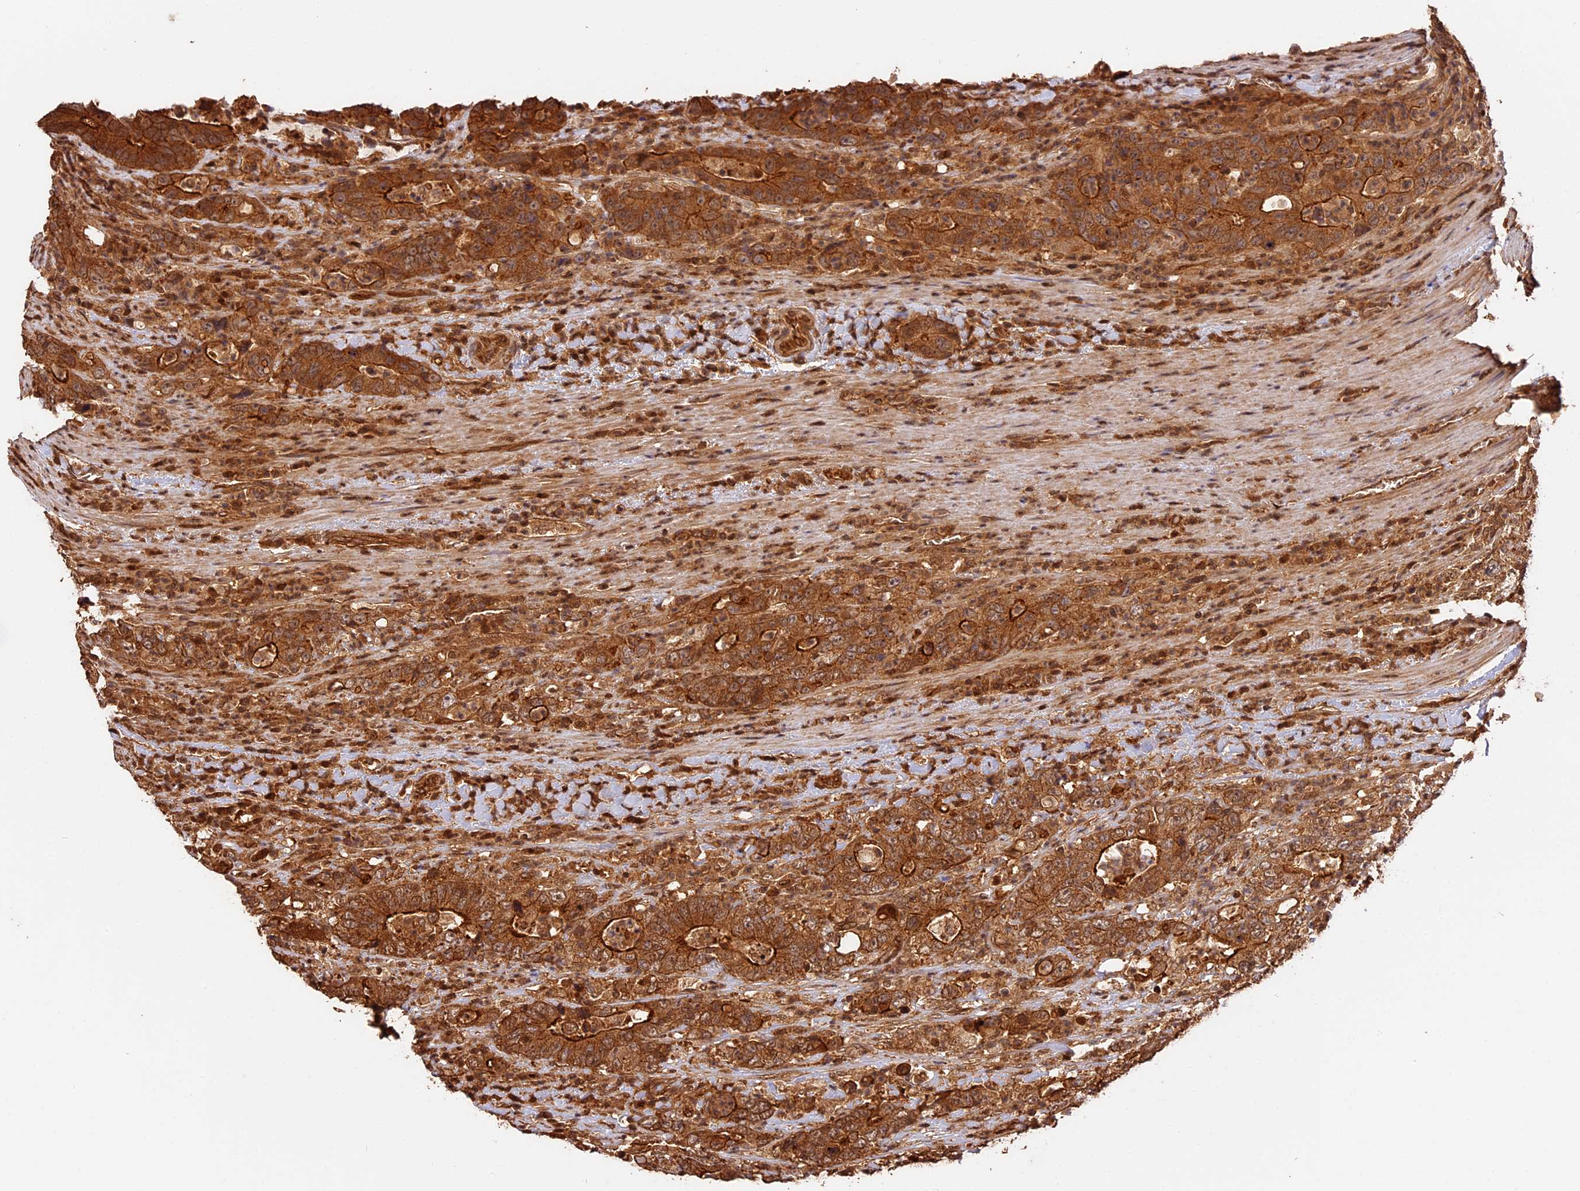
{"staining": {"intensity": "moderate", "quantity": ">75%", "location": "cytoplasmic/membranous"}, "tissue": "colorectal cancer", "cell_type": "Tumor cells", "image_type": "cancer", "snomed": [{"axis": "morphology", "description": "Adenocarcinoma, NOS"}, {"axis": "topography", "description": "Colon"}], "caption": "Human colorectal cancer (adenocarcinoma) stained with a protein marker shows moderate staining in tumor cells.", "gene": "PPP1R37", "patient": {"sex": "female", "age": 75}}